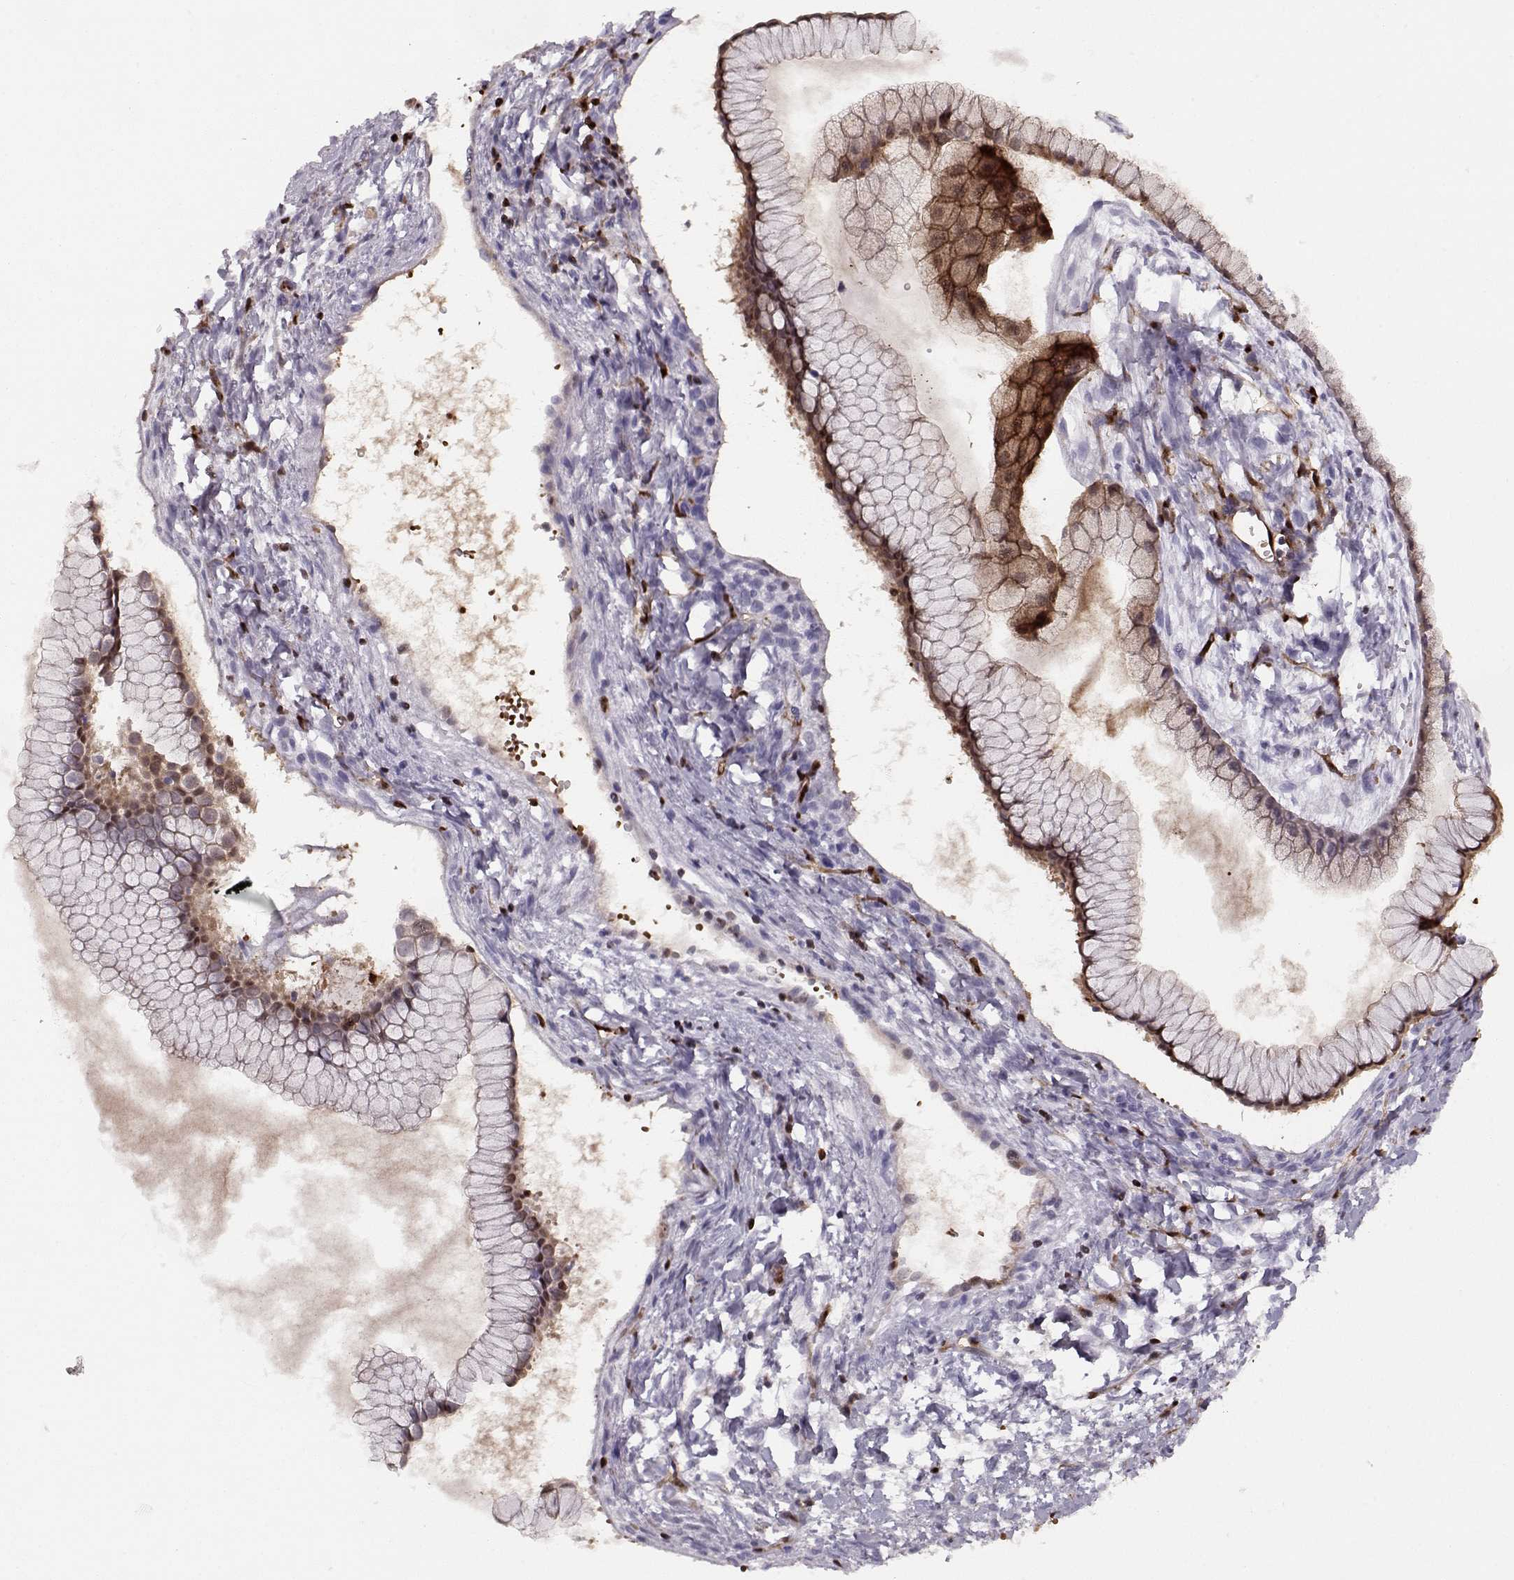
{"staining": {"intensity": "moderate", "quantity": ">75%", "location": "nuclear"}, "tissue": "ovarian cancer", "cell_type": "Tumor cells", "image_type": "cancer", "snomed": [{"axis": "morphology", "description": "Cystadenocarcinoma, mucinous, NOS"}, {"axis": "topography", "description": "Ovary"}], "caption": "Immunohistochemical staining of ovarian cancer demonstrates medium levels of moderate nuclear protein staining in about >75% of tumor cells.", "gene": "PNP", "patient": {"sex": "female", "age": 41}}